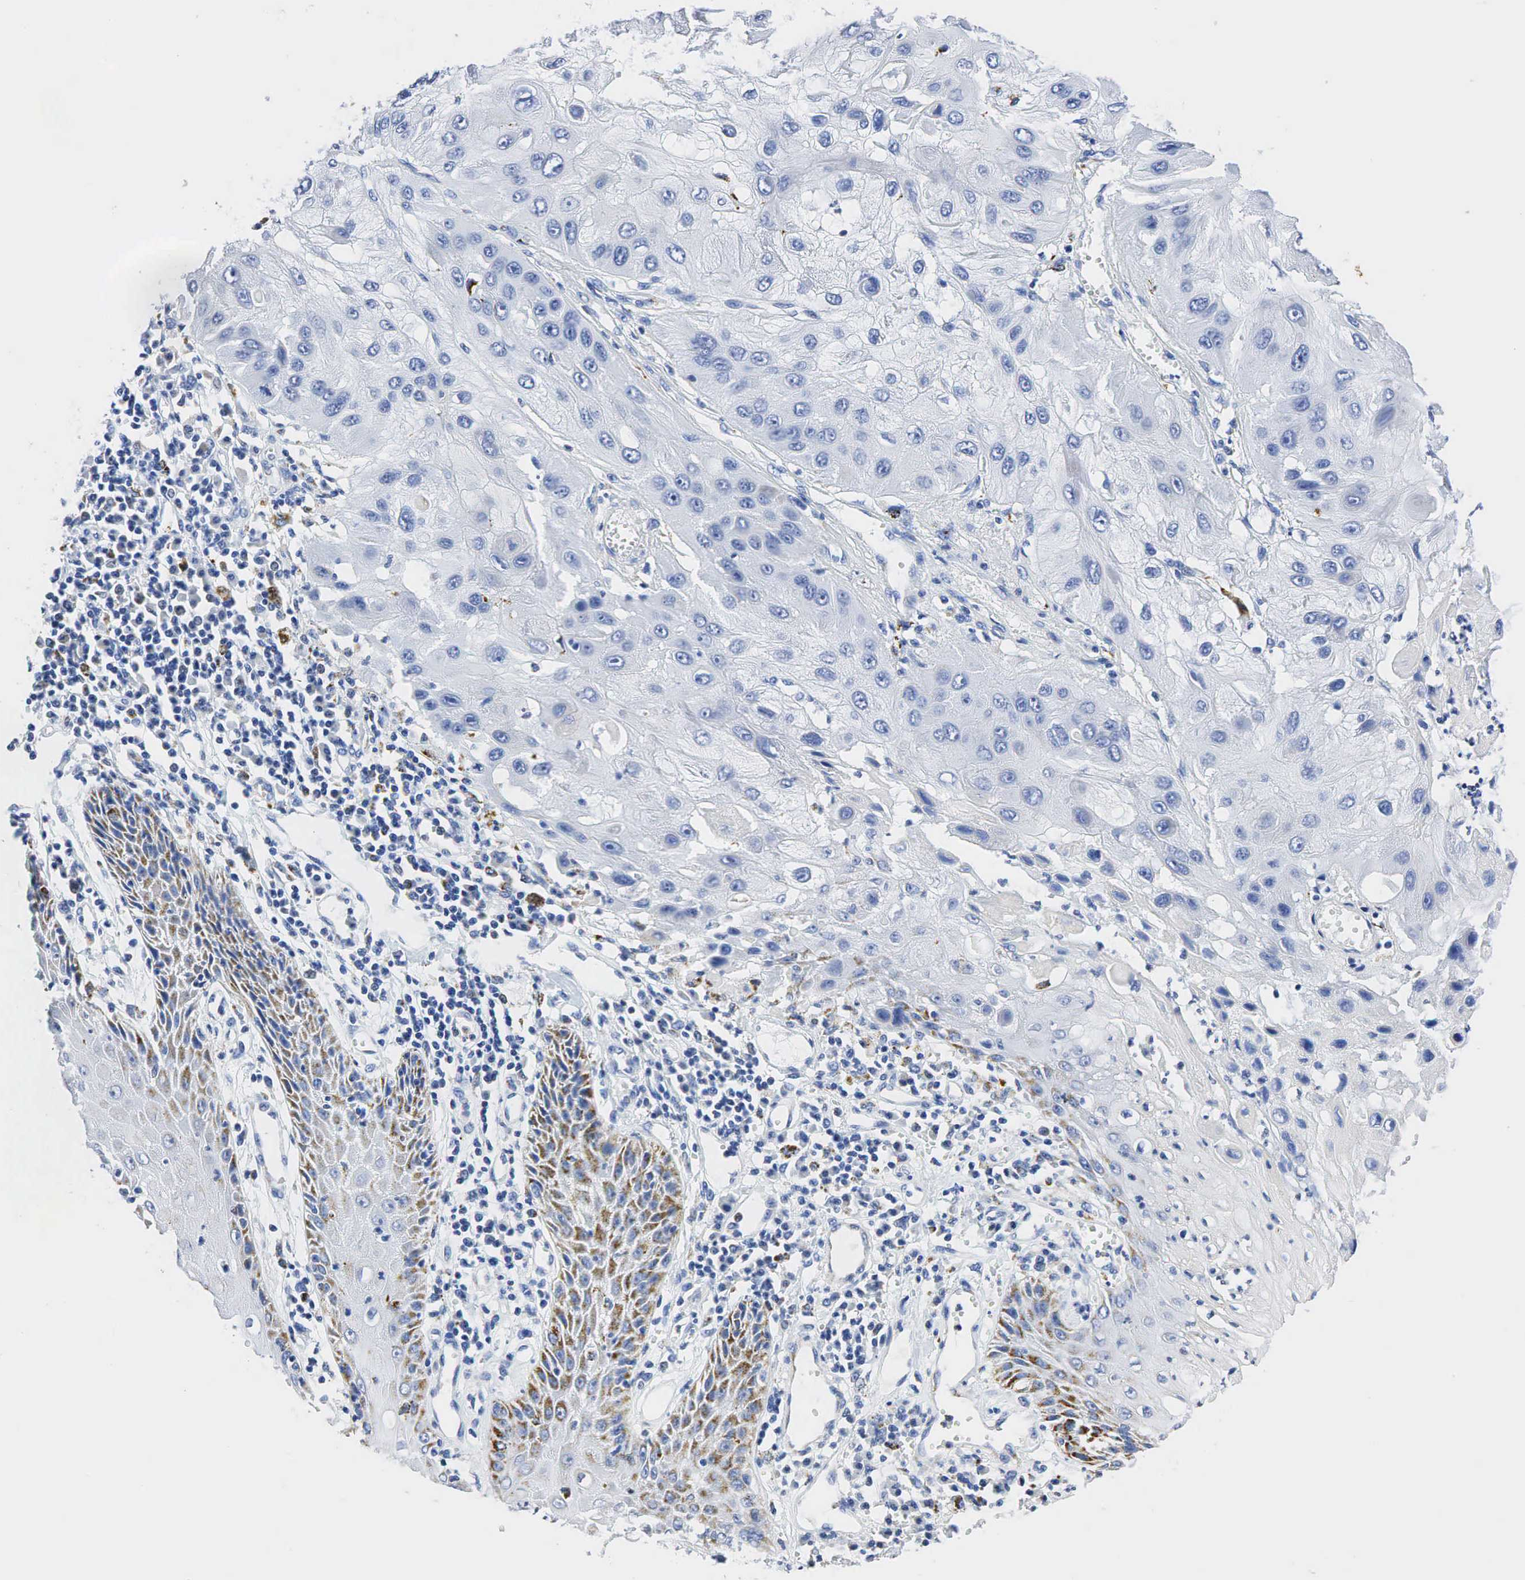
{"staining": {"intensity": "negative", "quantity": "none", "location": "none"}, "tissue": "skin cancer", "cell_type": "Tumor cells", "image_type": "cancer", "snomed": [{"axis": "morphology", "description": "Squamous cell carcinoma, NOS"}, {"axis": "topography", "description": "Skin"}, {"axis": "topography", "description": "Anal"}], "caption": "A histopathology image of squamous cell carcinoma (skin) stained for a protein reveals no brown staining in tumor cells. (Stains: DAB (3,3'-diaminobenzidine) IHC with hematoxylin counter stain, Microscopy: brightfield microscopy at high magnification).", "gene": "SYP", "patient": {"sex": "male", "age": 61}}